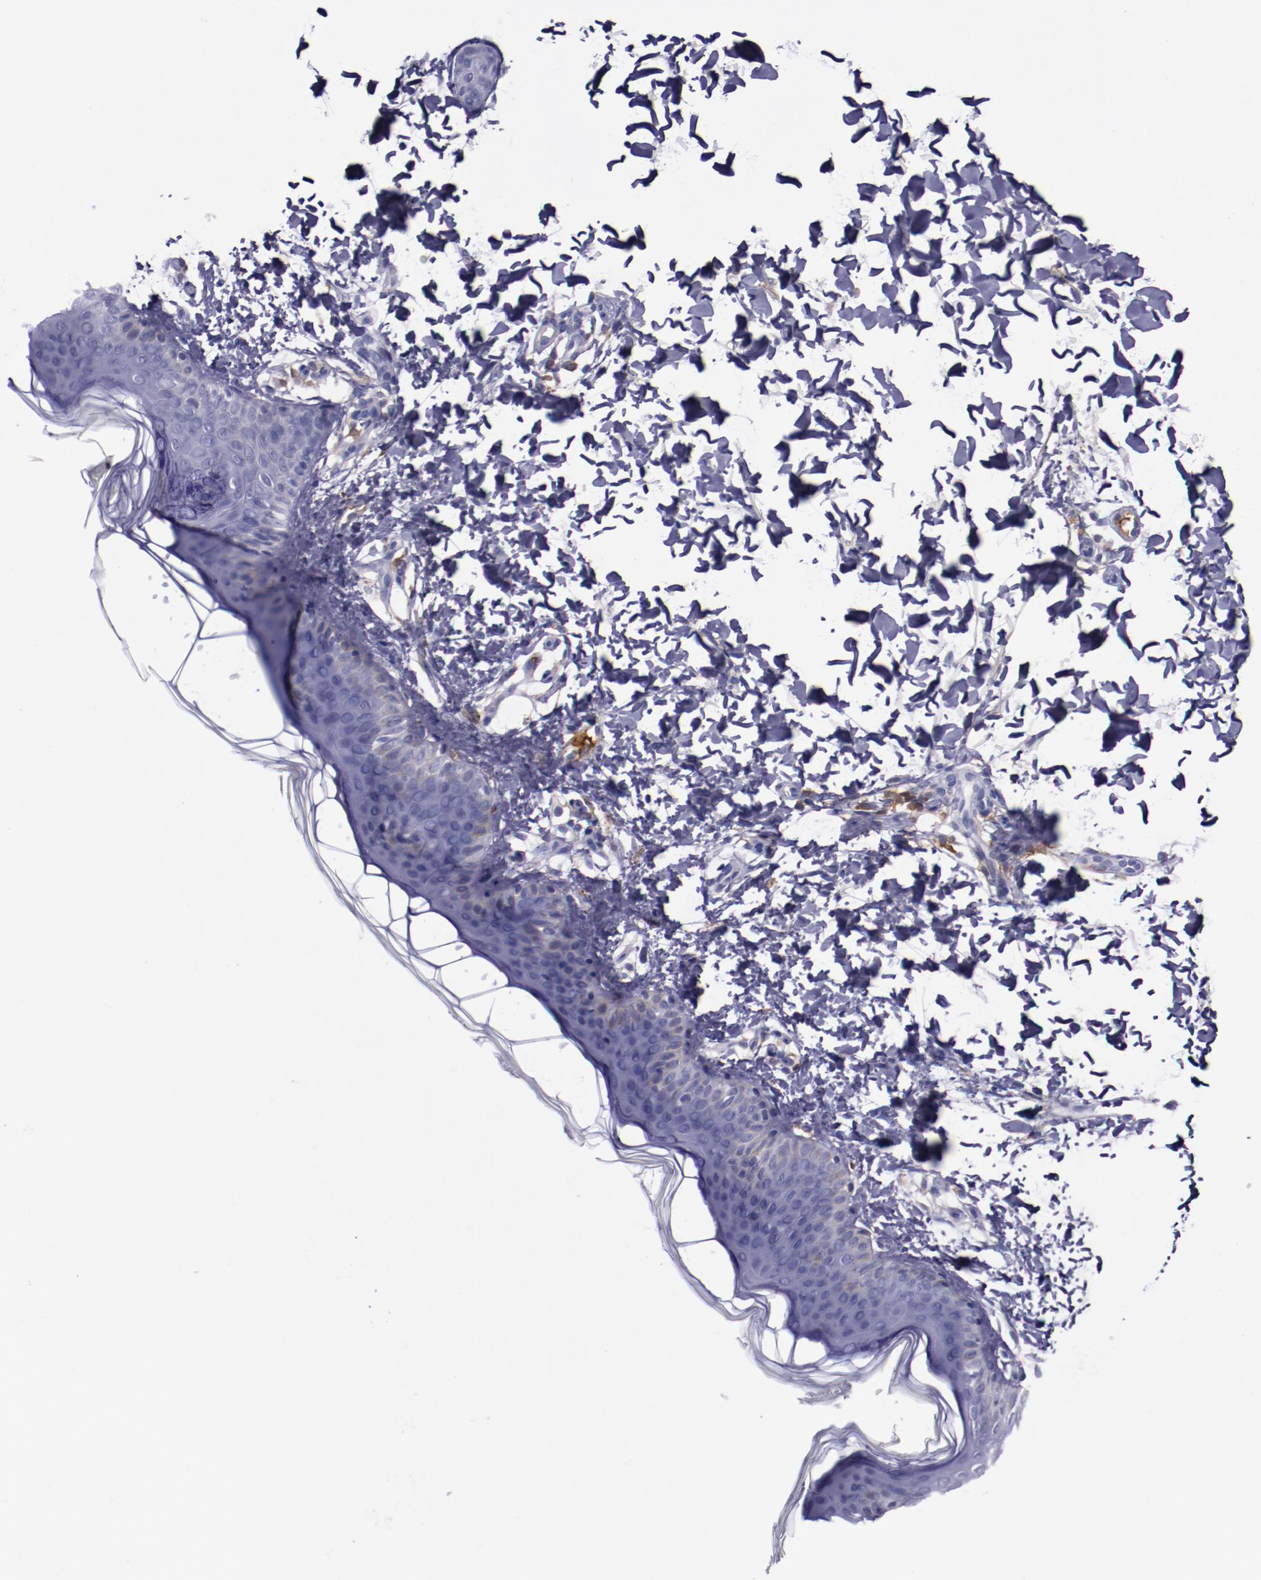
{"staining": {"intensity": "negative", "quantity": "none", "location": "none"}, "tissue": "skin", "cell_type": "Fibroblasts", "image_type": "normal", "snomed": [{"axis": "morphology", "description": "Normal tissue, NOS"}, {"axis": "topography", "description": "Skin"}], "caption": "DAB (3,3'-diaminobenzidine) immunohistochemical staining of unremarkable human skin exhibits no significant staining in fibroblasts.", "gene": "APOH", "patient": {"sex": "female", "age": 4}}